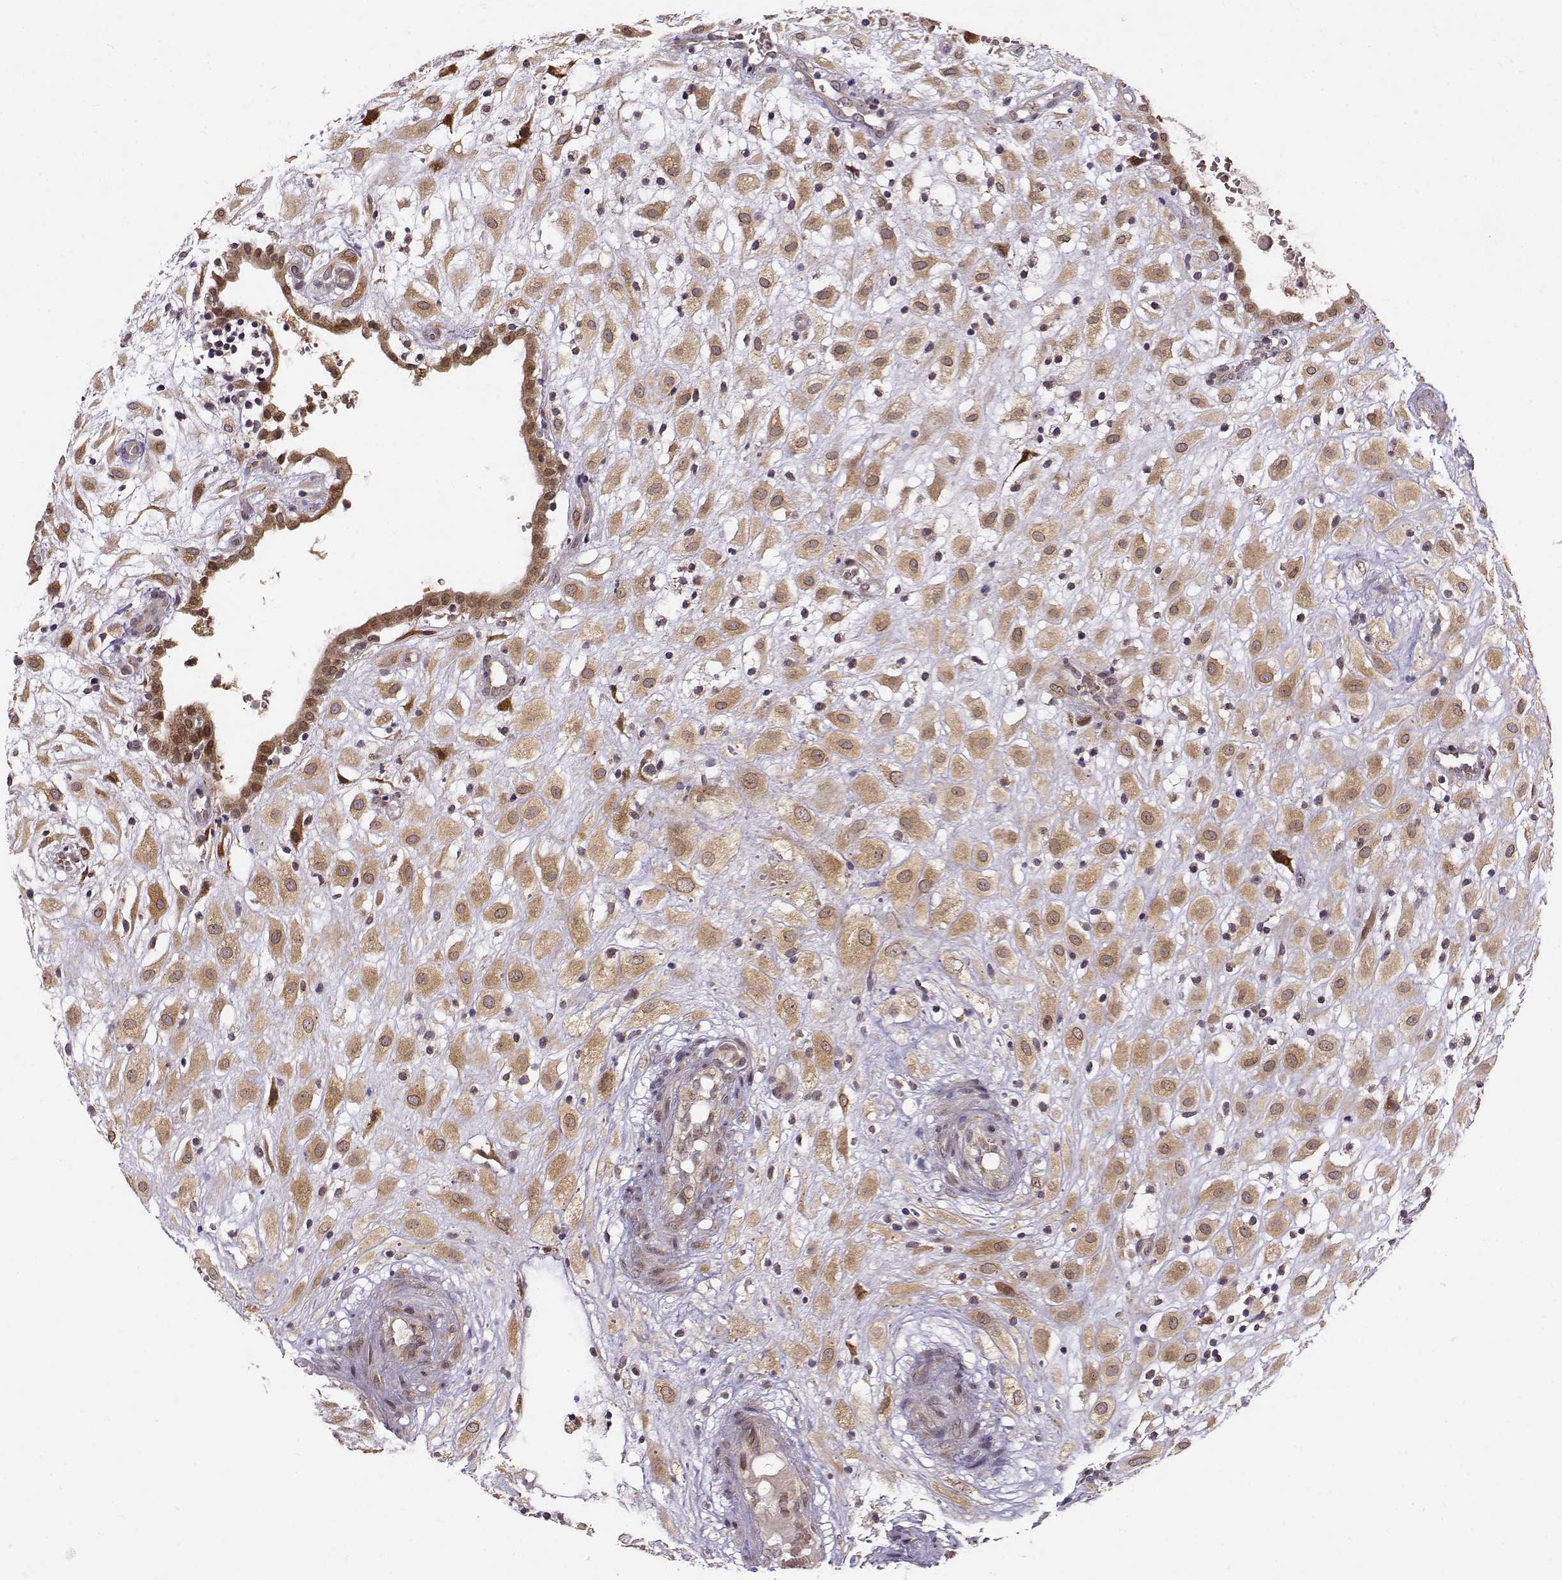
{"staining": {"intensity": "weak", "quantity": ">75%", "location": "cytoplasmic/membranous"}, "tissue": "placenta", "cell_type": "Decidual cells", "image_type": "normal", "snomed": [{"axis": "morphology", "description": "Normal tissue, NOS"}, {"axis": "topography", "description": "Placenta"}], "caption": "Weak cytoplasmic/membranous expression is identified in about >75% of decidual cells in benign placenta.", "gene": "ERGIC2", "patient": {"sex": "female", "age": 24}}